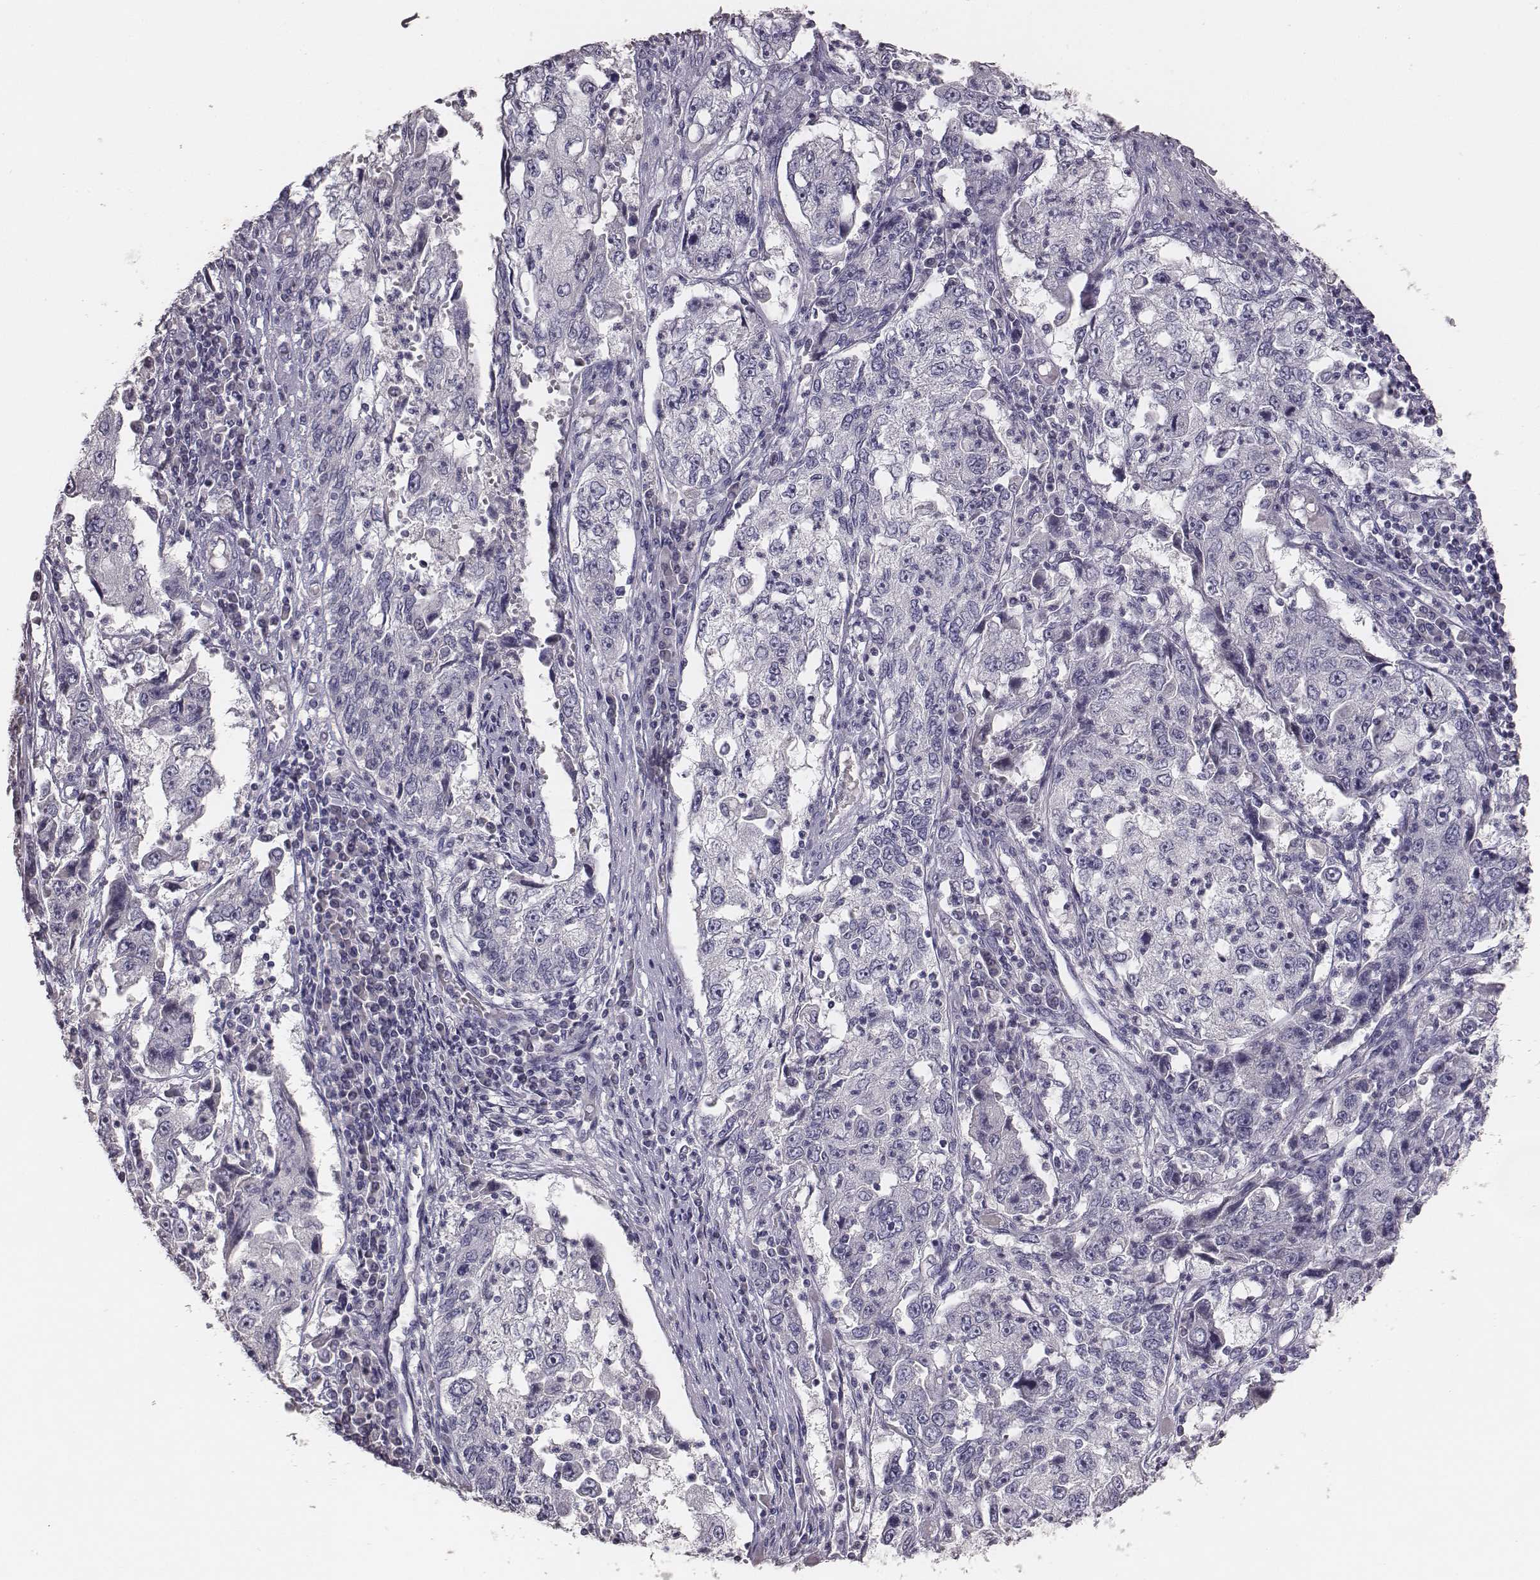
{"staining": {"intensity": "negative", "quantity": "none", "location": "none"}, "tissue": "cervical cancer", "cell_type": "Tumor cells", "image_type": "cancer", "snomed": [{"axis": "morphology", "description": "Squamous cell carcinoma, NOS"}, {"axis": "topography", "description": "Cervix"}], "caption": "This is an immunohistochemistry (IHC) photomicrograph of cervical squamous cell carcinoma. There is no expression in tumor cells.", "gene": "MYH6", "patient": {"sex": "female", "age": 36}}